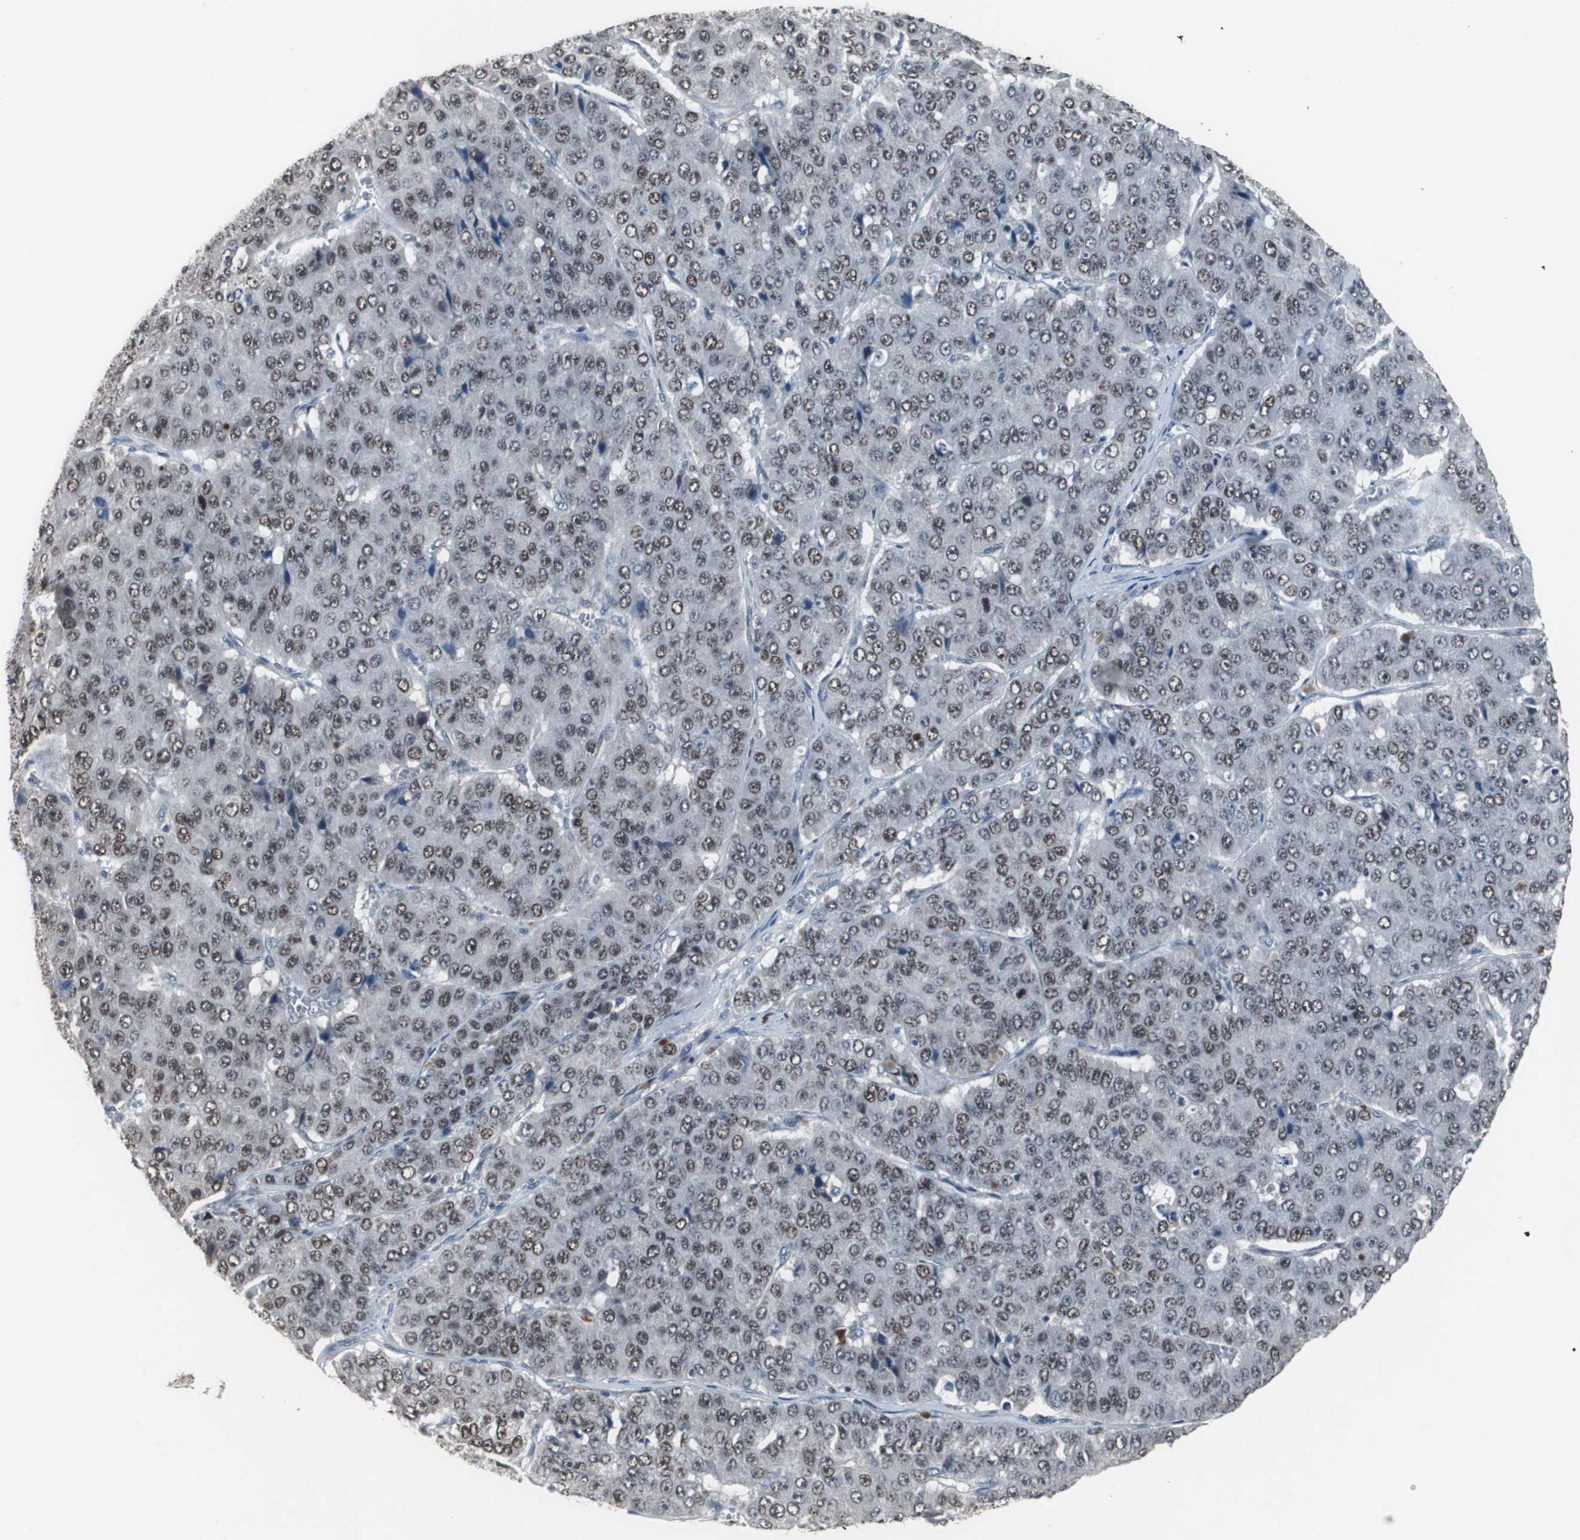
{"staining": {"intensity": "moderate", "quantity": ">75%", "location": "nuclear"}, "tissue": "pancreatic cancer", "cell_type": "Tumor cells", "image_type": "cancer", "snomed": [{"axis": "morphology", "description": "Adenocarcinoma, NOS"}, {"axis": "topography", "description": "Pancreas"}], "caption": "Pancreatic cancer stained with immunohistochemistry exhibits moderate nuclear expression in about >75% of tumor cells.", "gene": "FOXP4", "patient": {"sex": "male", "age": 50}}